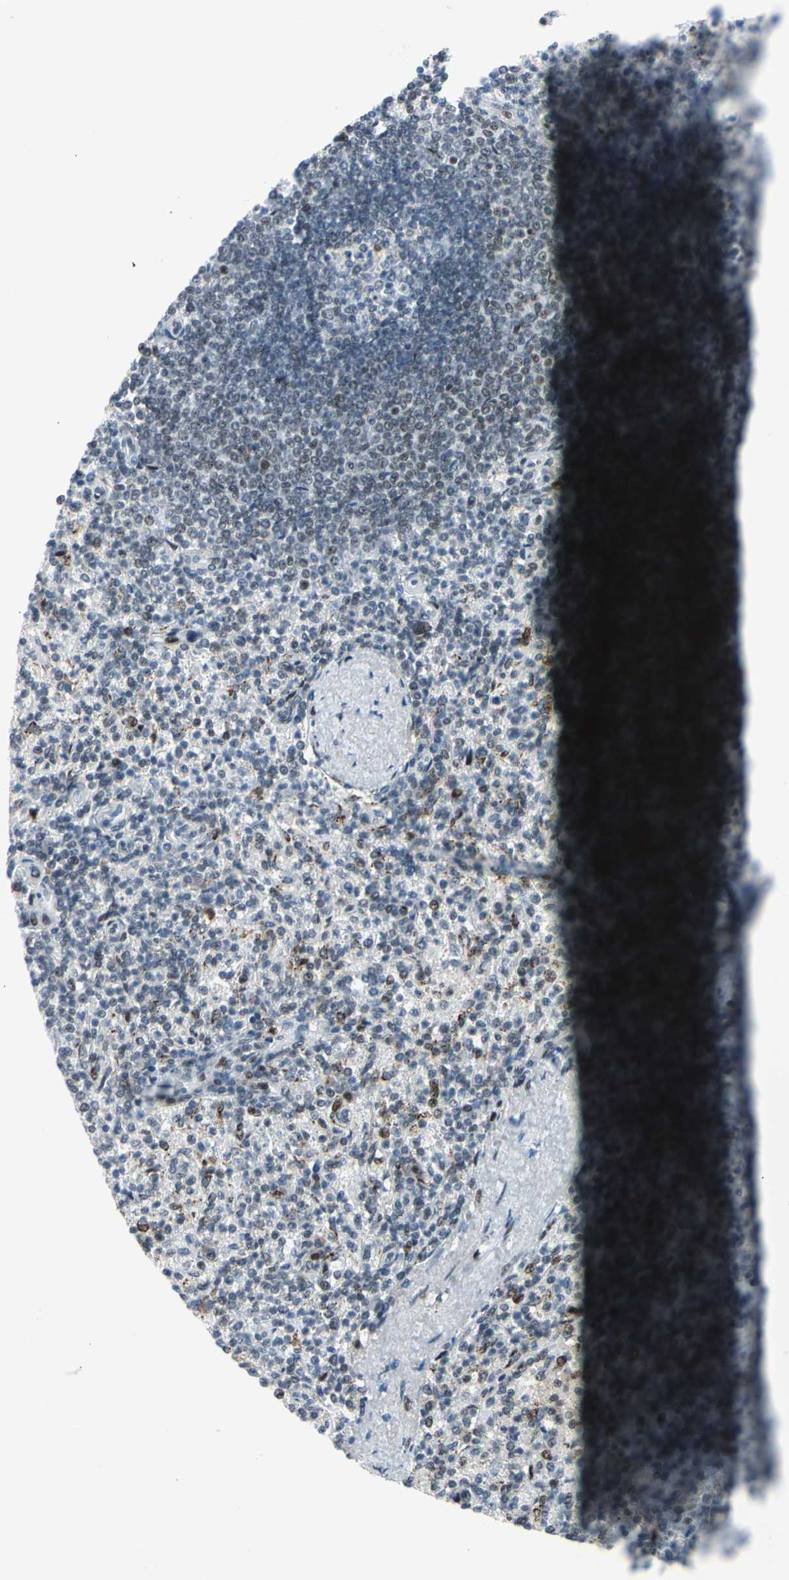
{"staining": {"intensity": "moderate", "quantity": "25%-75%", "location": "nuclear"}, "tissue": "spleen", "cell_type": "Cells in red pulp", "image_type": "normal", "snomed": [{"axis": "morphology", "description": "Normal tissue, NOS"}, {"axis": "topography", "description": "Spleen"}], "caption": "Approximately 25%-75% of cells in red pulp in normal human spleen show moderate nuclear protein expression as visualized by brown immunohistochemical staining.", "gene": "FOXO3", "patient": {"sex": "female", "age": 74}}